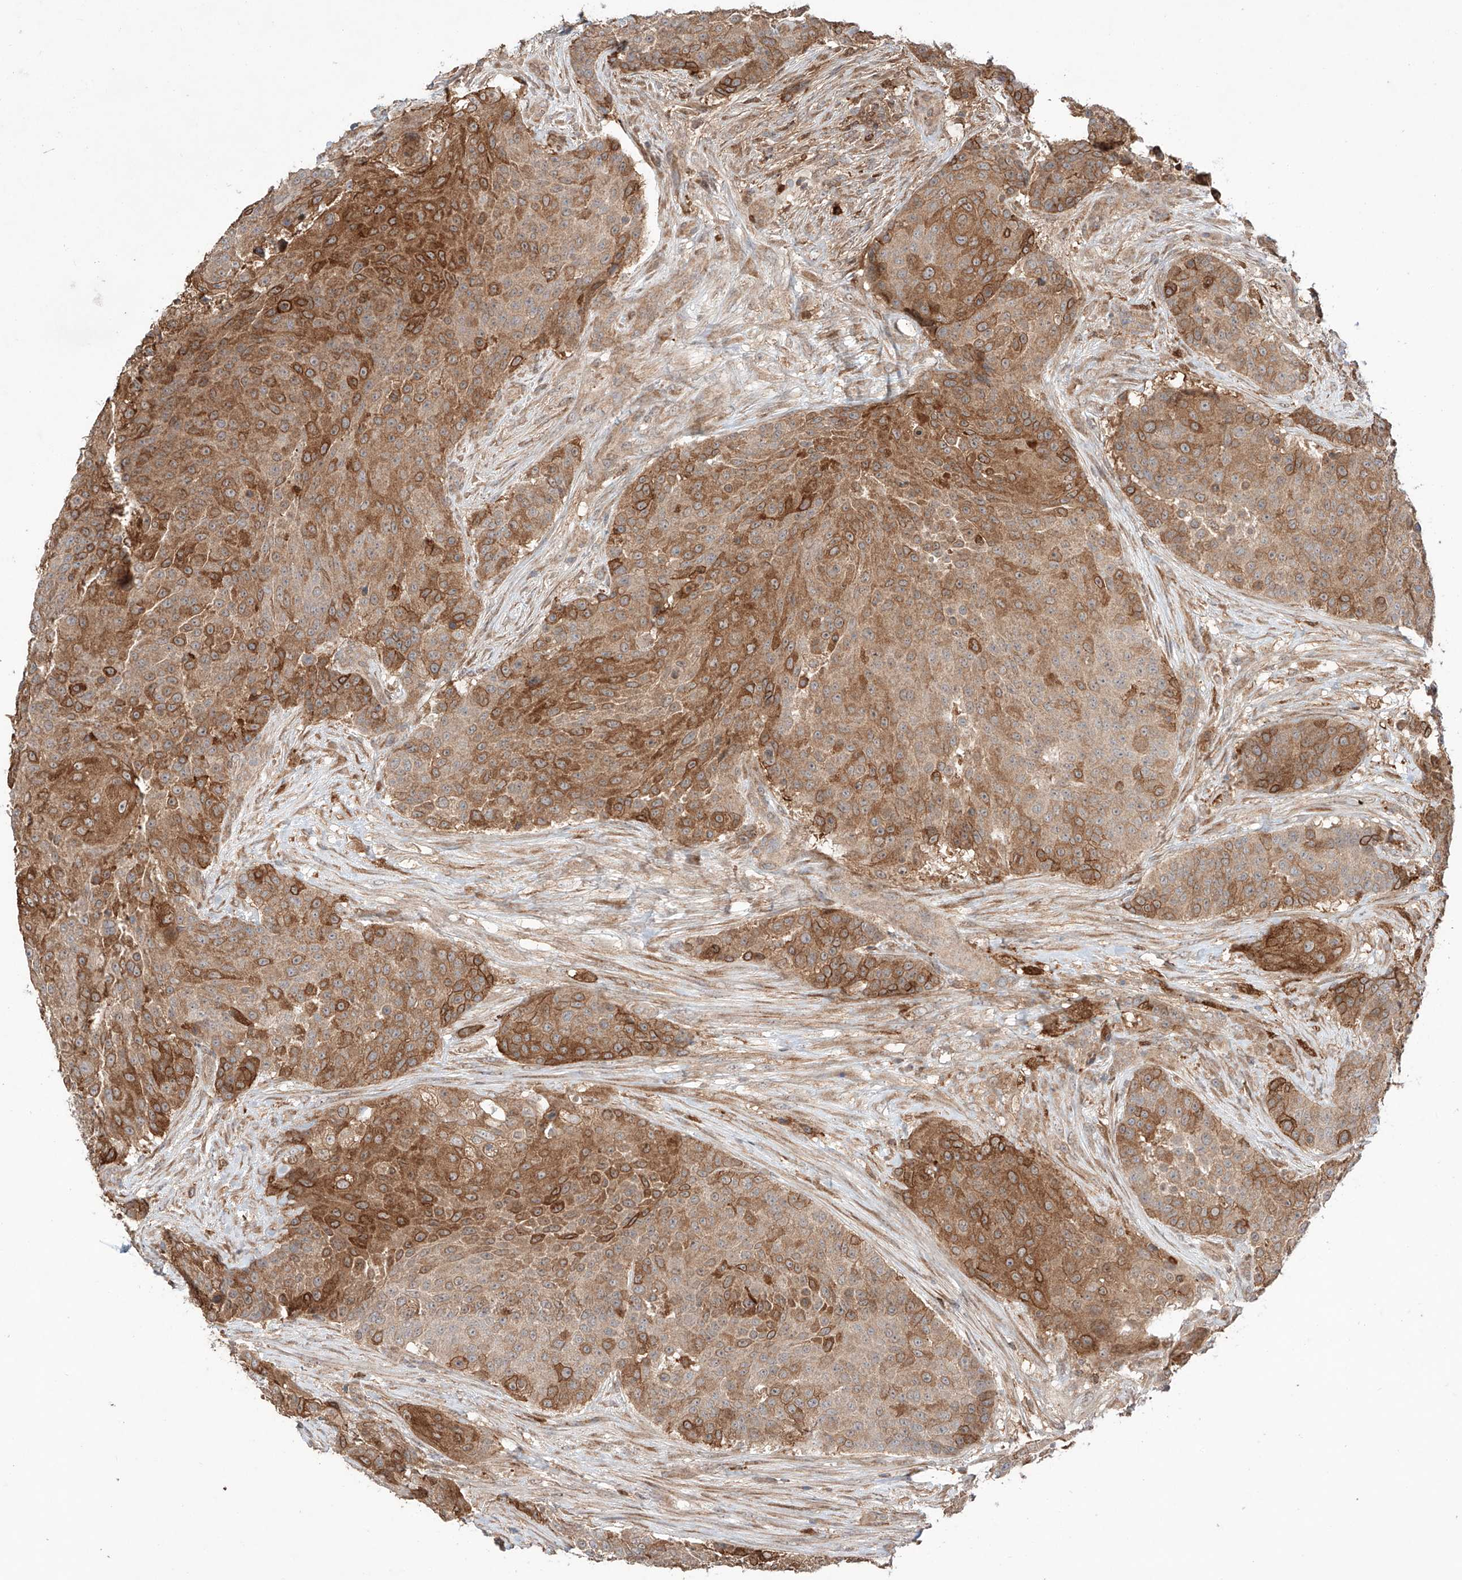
{"staining": {"intensity": "strong", "quantity": "25%-75%", "location": "cytoplasmic/membranous"}, "tissue": "urothelial cancer", "cell_type": "Tumor cells", "image_type": "cancer", "snomed": [{"axis": "morphology", "description": "Urothelial carcinoma, High grade"}, {"axis": "topography", "description": "Urinary bladder"}], "caption": "This micrograph demonstrates immunohistochemistry staining of human urothelial carcinoma (high-grade), with high strong cytoplasmic/membranous positivity in about 25%-75% of tumor cells.", "gene": "IGSF22", "patient": {"sex": "female", "age": 63}}